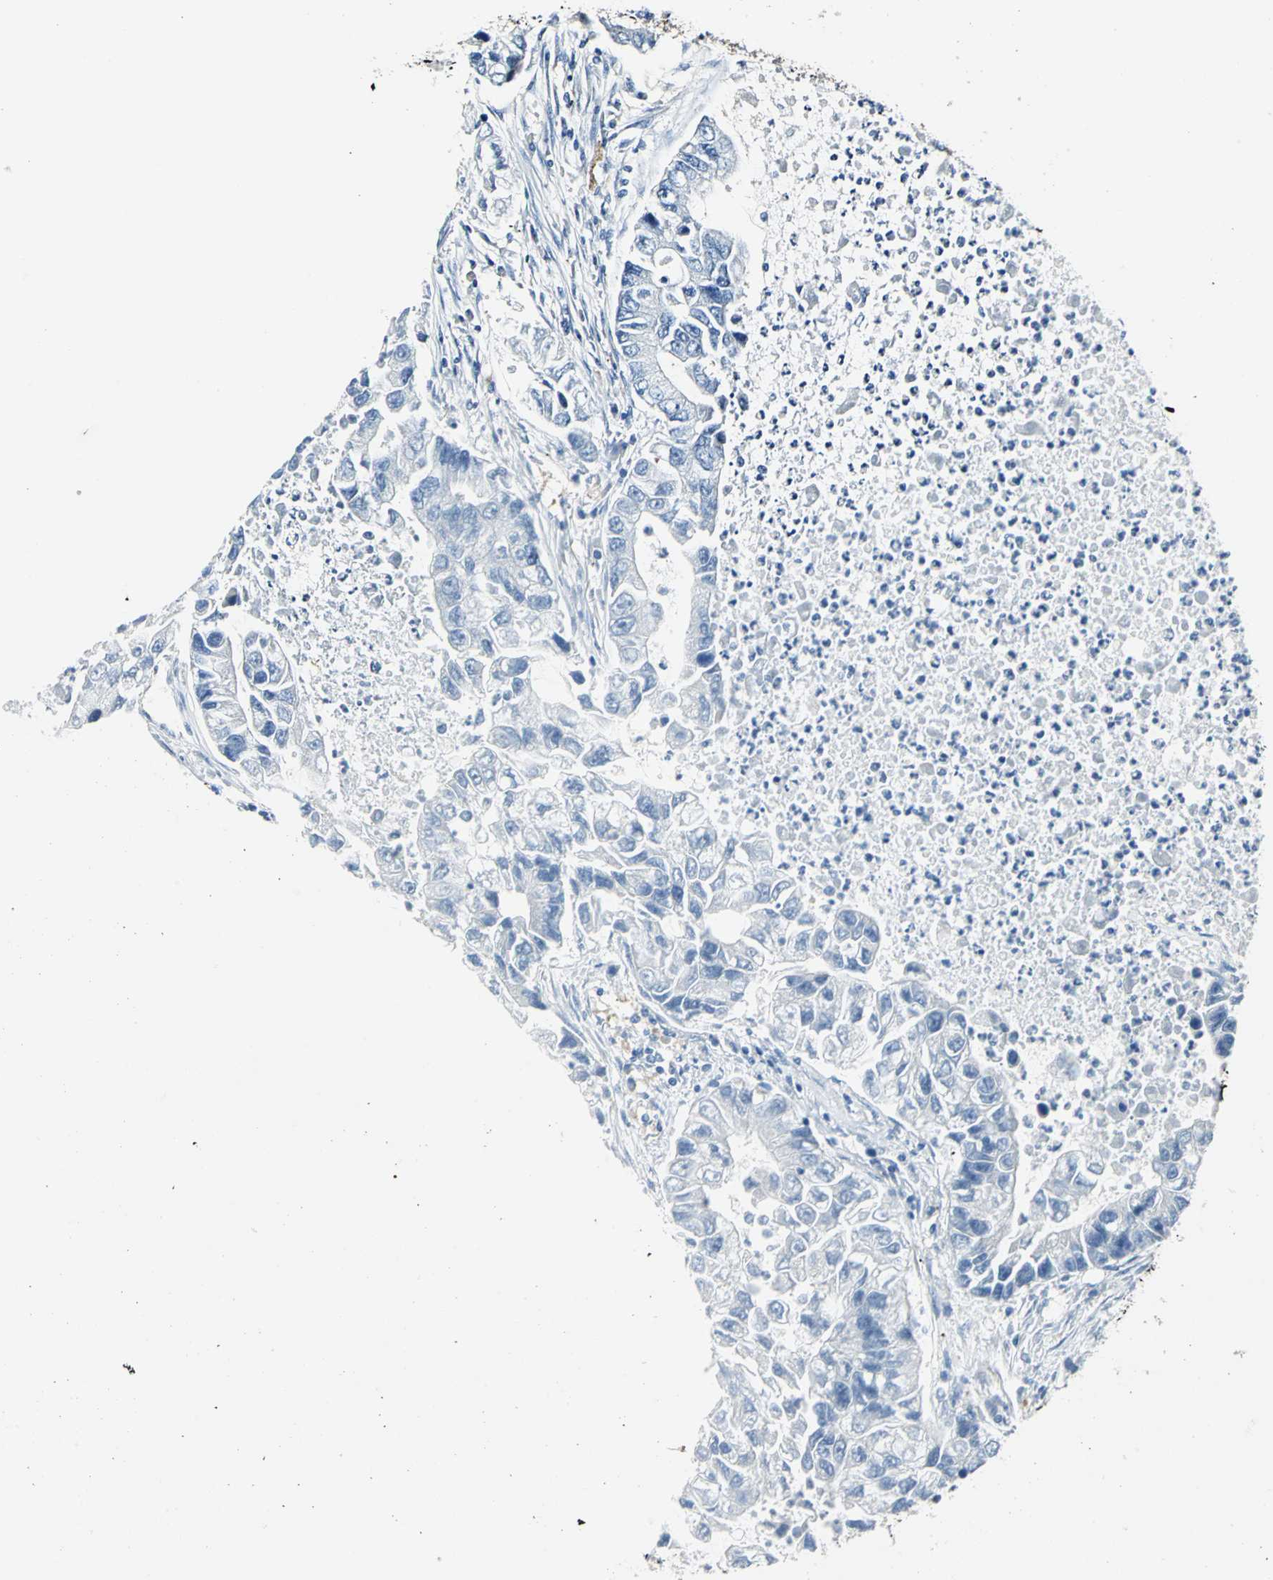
{"staining": {"intensity": "negative", "quantity": "none", "location": "none"}, "tissue": "lung cancer", "cell_type": "Tumor cells", "image_type": "cancer", "snomed": [{"axis": "morphology", "description": "Adenocarcinoma, NOS"}, {"axis": "topography", "description": "Lung"}], "caption": "Human adenocarcinoma (lung) stained for a protein using immunohistochemistry exhibits no staining in tumor cells.", "gene": "GPR3", "patient": {"sex": "female", "age": 51}}